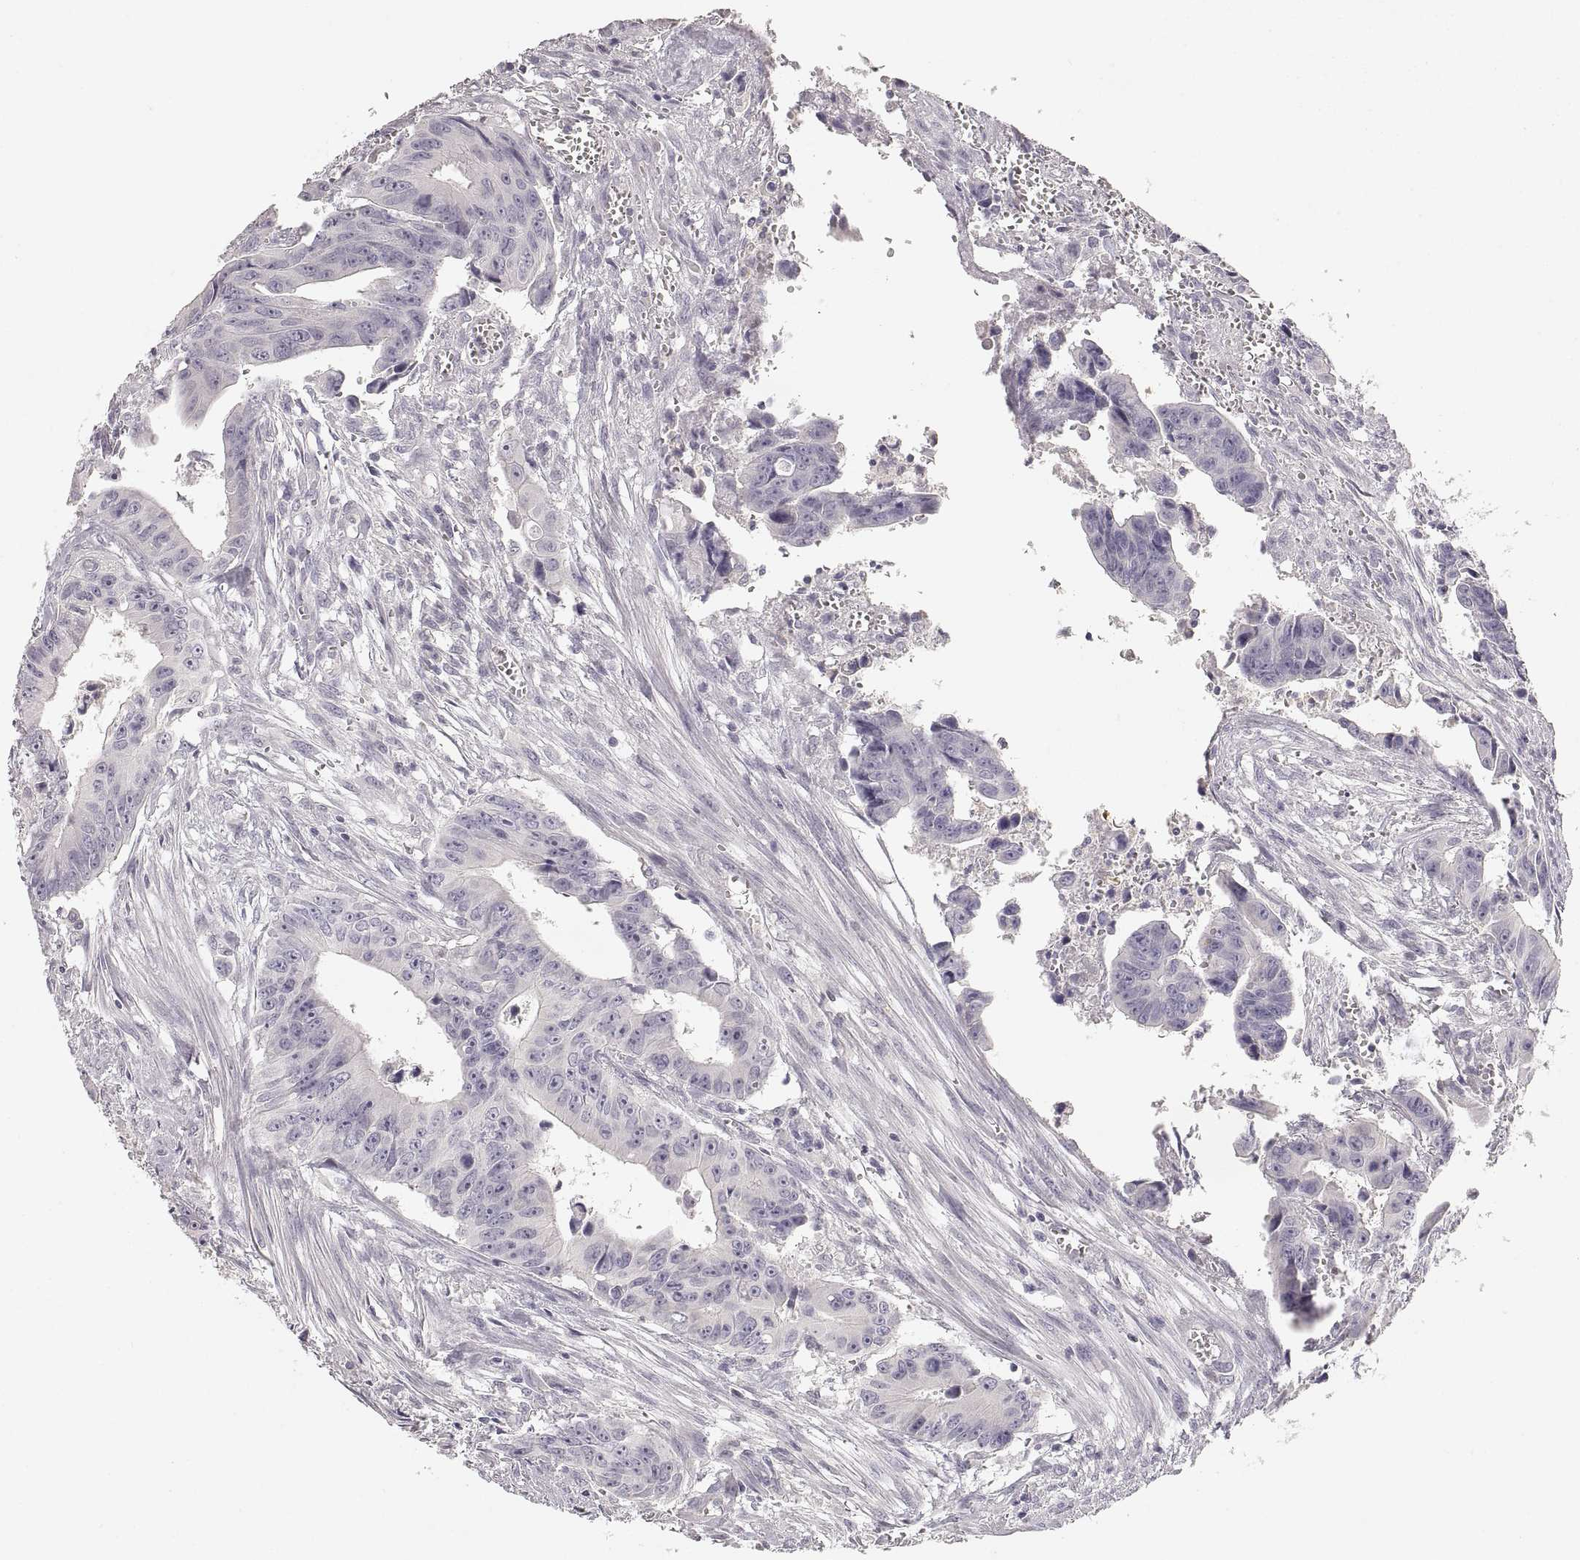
{"staining": {"intensity": "negative", "quantity": "none", "location": "none"}, "tissue": "colorectal cancer", "cell_type": "Tumor cells", "image_type": "cancer", "snomed": [{"axis": "morphology", "description": "Adenocarcinoma, NOS"}, {"axis": "topography", "description": "Colon"}], "caption": "This is a micrograph of IHC staining of colorectal cancer, which shows no expression in tumor cells.", "gene": "RUNDC3A", "patient": {"sex": "female", "age": 87}}